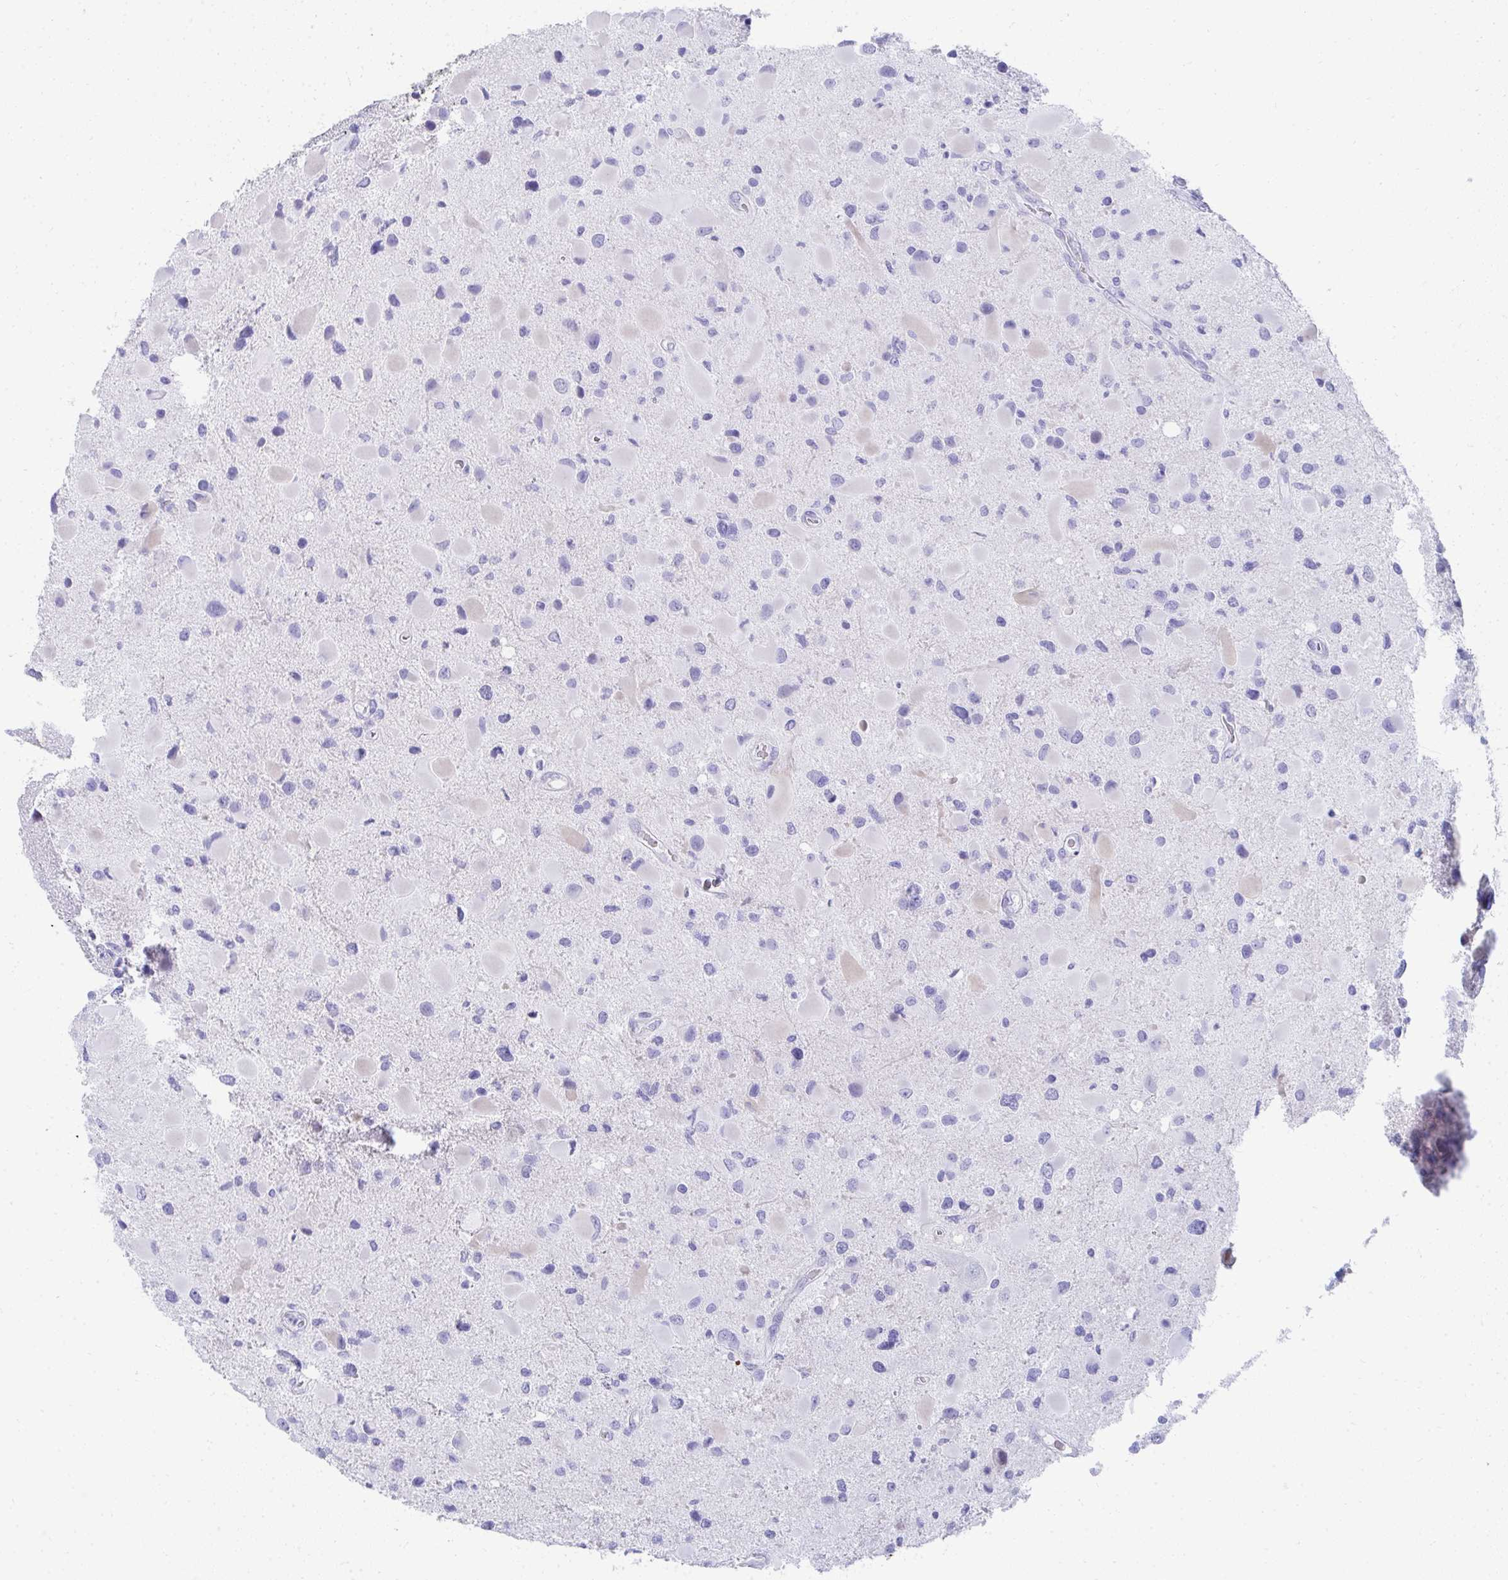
{"staining": {"intensity": "negative", "quantity": "none", "location": "none"}, "tissue": "glioma", "cell_type": "Tumor cells", "image_type": "cancer", "snomed": [{"axis": "morphology", "description": "Glioma, malignant, Low grade"}, {"axis": "topography", "description": "Brain"}], "caption": "Tumor cells are negative for brown protein staining in malignant low-grade glioma.", "gene": "TNNT1", "patient": {"sex": "female", "age": 32}}